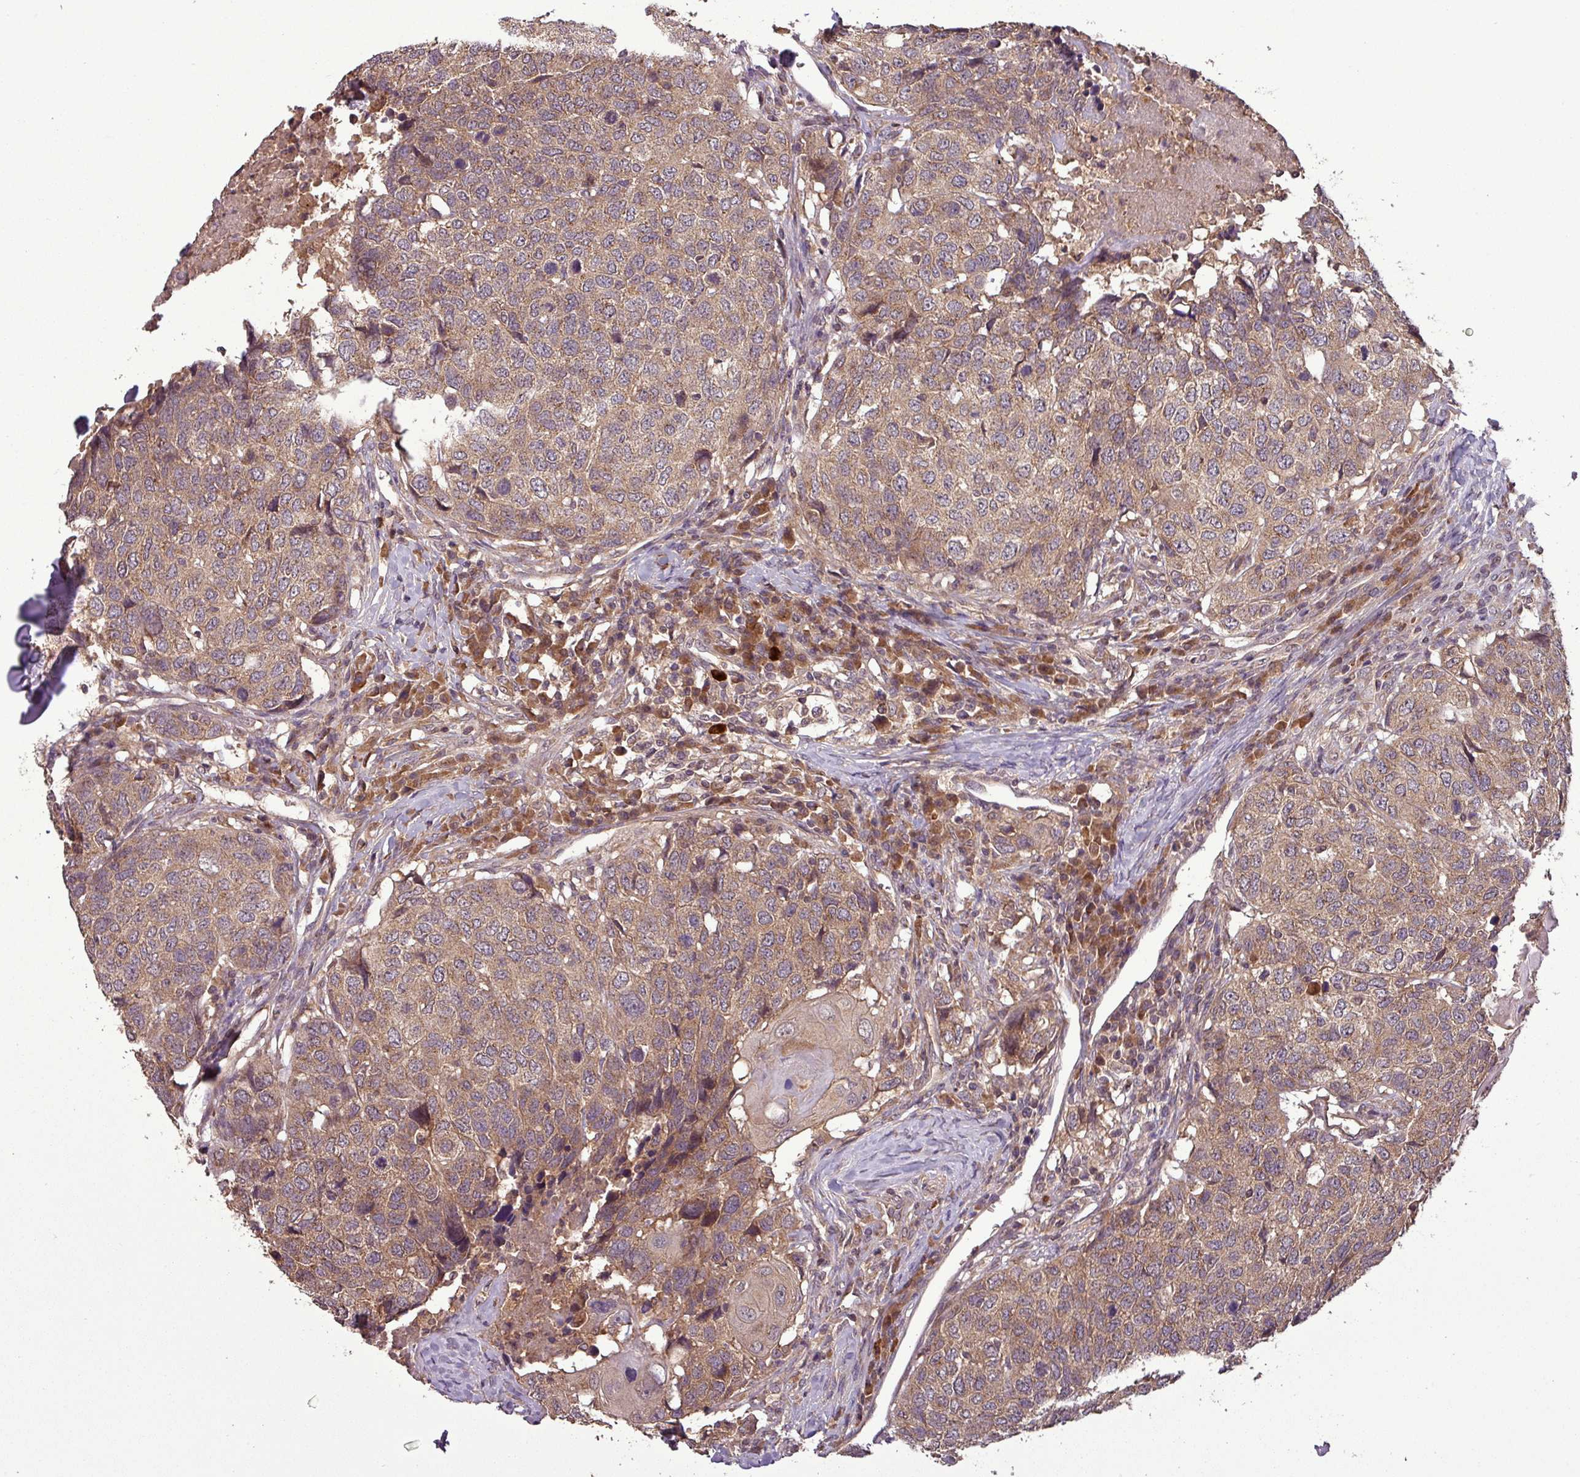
{"staining": {"intensity": "weak", "quantity": ">75%", "location": "cytoplasmic/membranous"}, "tissue": "head and neck cancer", "cell_type": "Tumor cells", "image_type": "cancer", "snomed": [{"axis": "morphology", "description": "Squamous cell carcinoma, NOS"}, {"axis": "topography", "description": "Head-Neck"}], "caption": "Immunohistochemical staining of head and neck squamous cell carcinoma demonstrates low levels of weak cytoplasmic/membranous expression in approximately >75% of tumor cells.", "gene": "NT5C3A", "patient": {"sex": "male", "age": 66}}